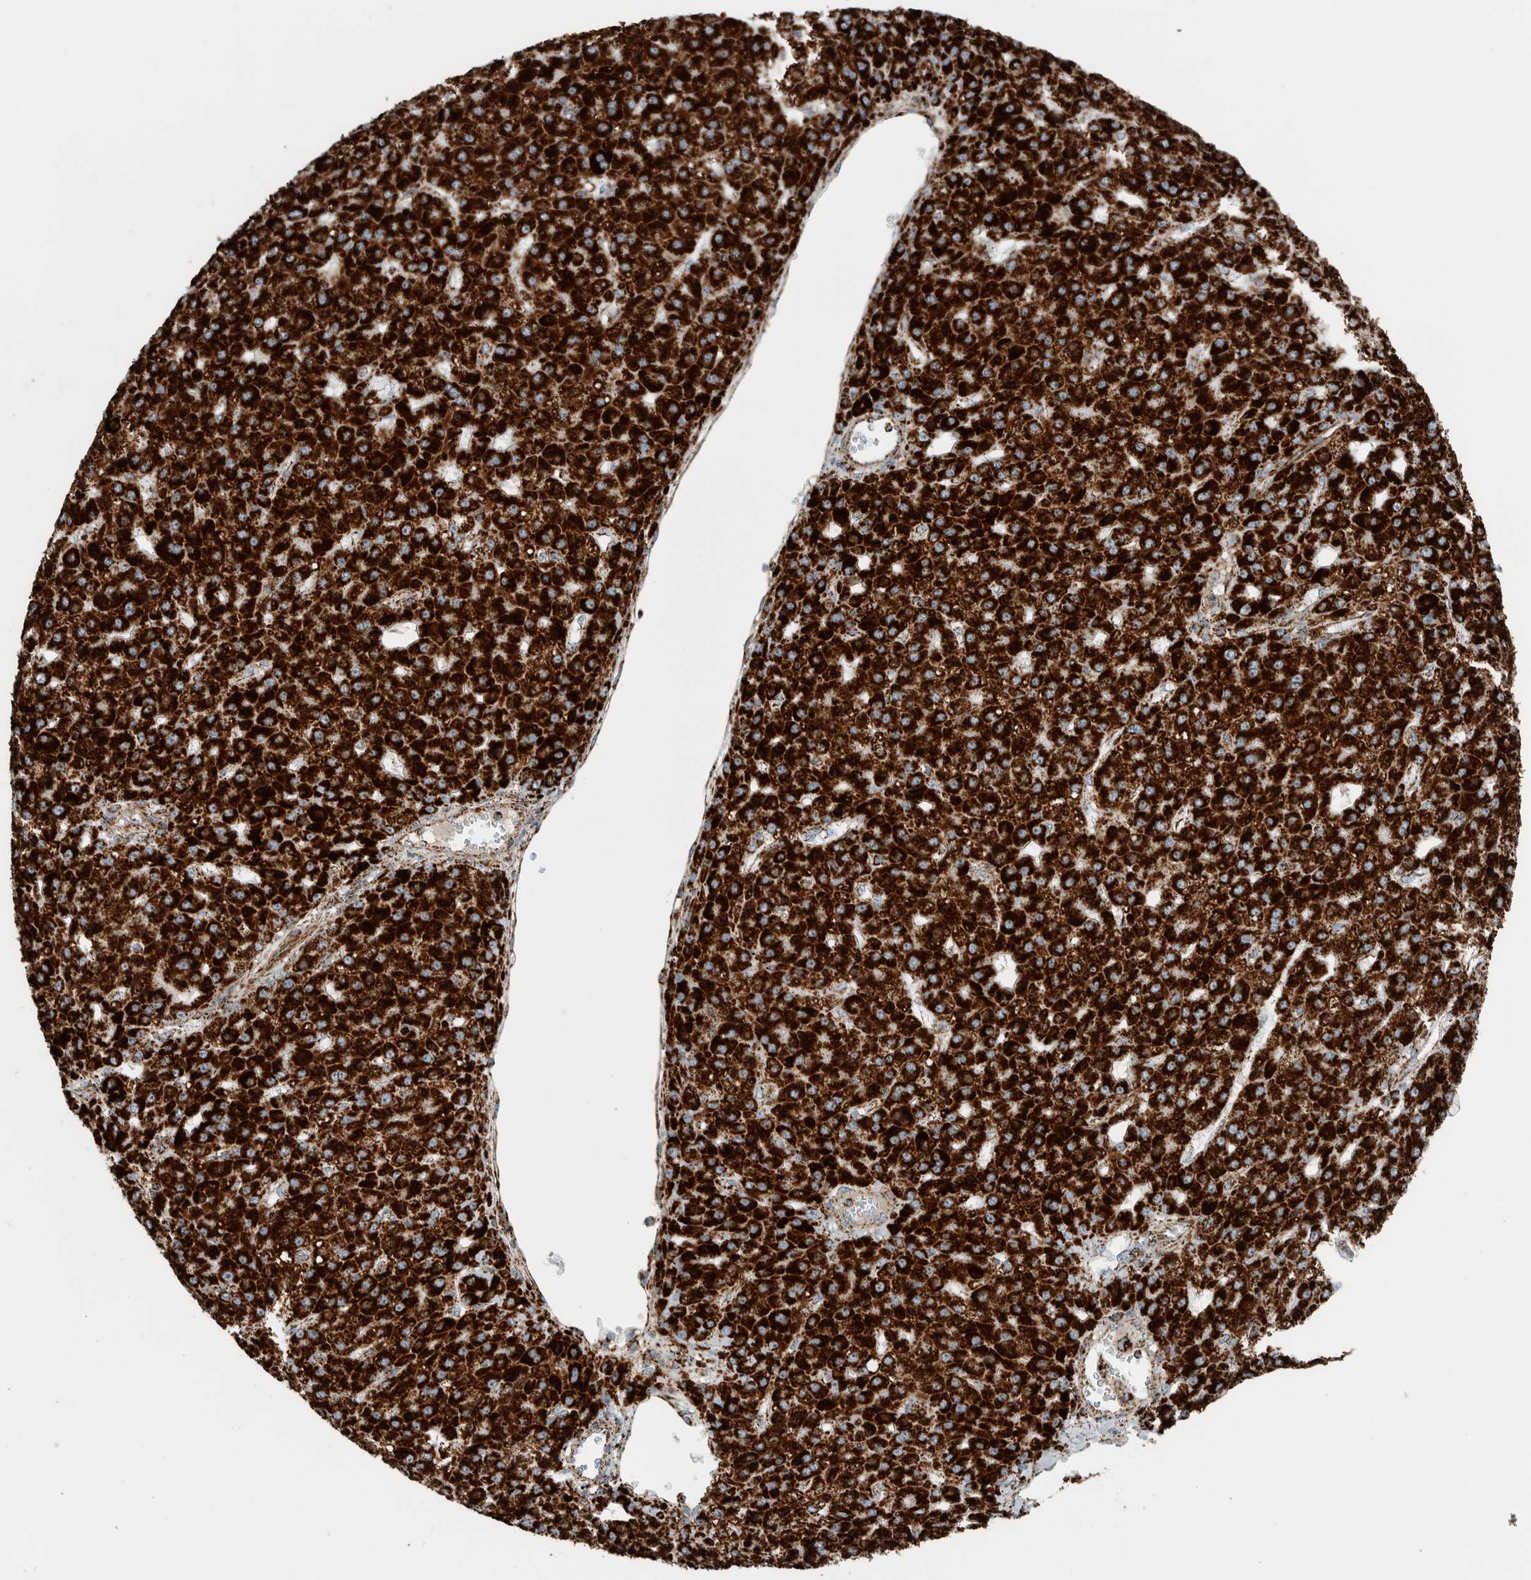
{"staining": {"intensity": "strong", "quantity": ">75%", "location": "cytoplasmic/membranous"}, "tissue": "liver cancer", "cell_type": "Tumor cells", "image_type": "cancer", "snomed": [{"axis": "morphology", "description": "Carcinoma, Hepatocellular, NOS"}, {"axis": "topography", "description": "Liver"}], "caption": "This photomicrograph shows immunohistochemistry (IHC) staining of human liver hepatocellular carcinoma, with high strong cytoplasmic/membranous staining in approximately >75% of tumor cells.", "gene": "CNTROB", "patient": {"sex": "male", "age": 67}}